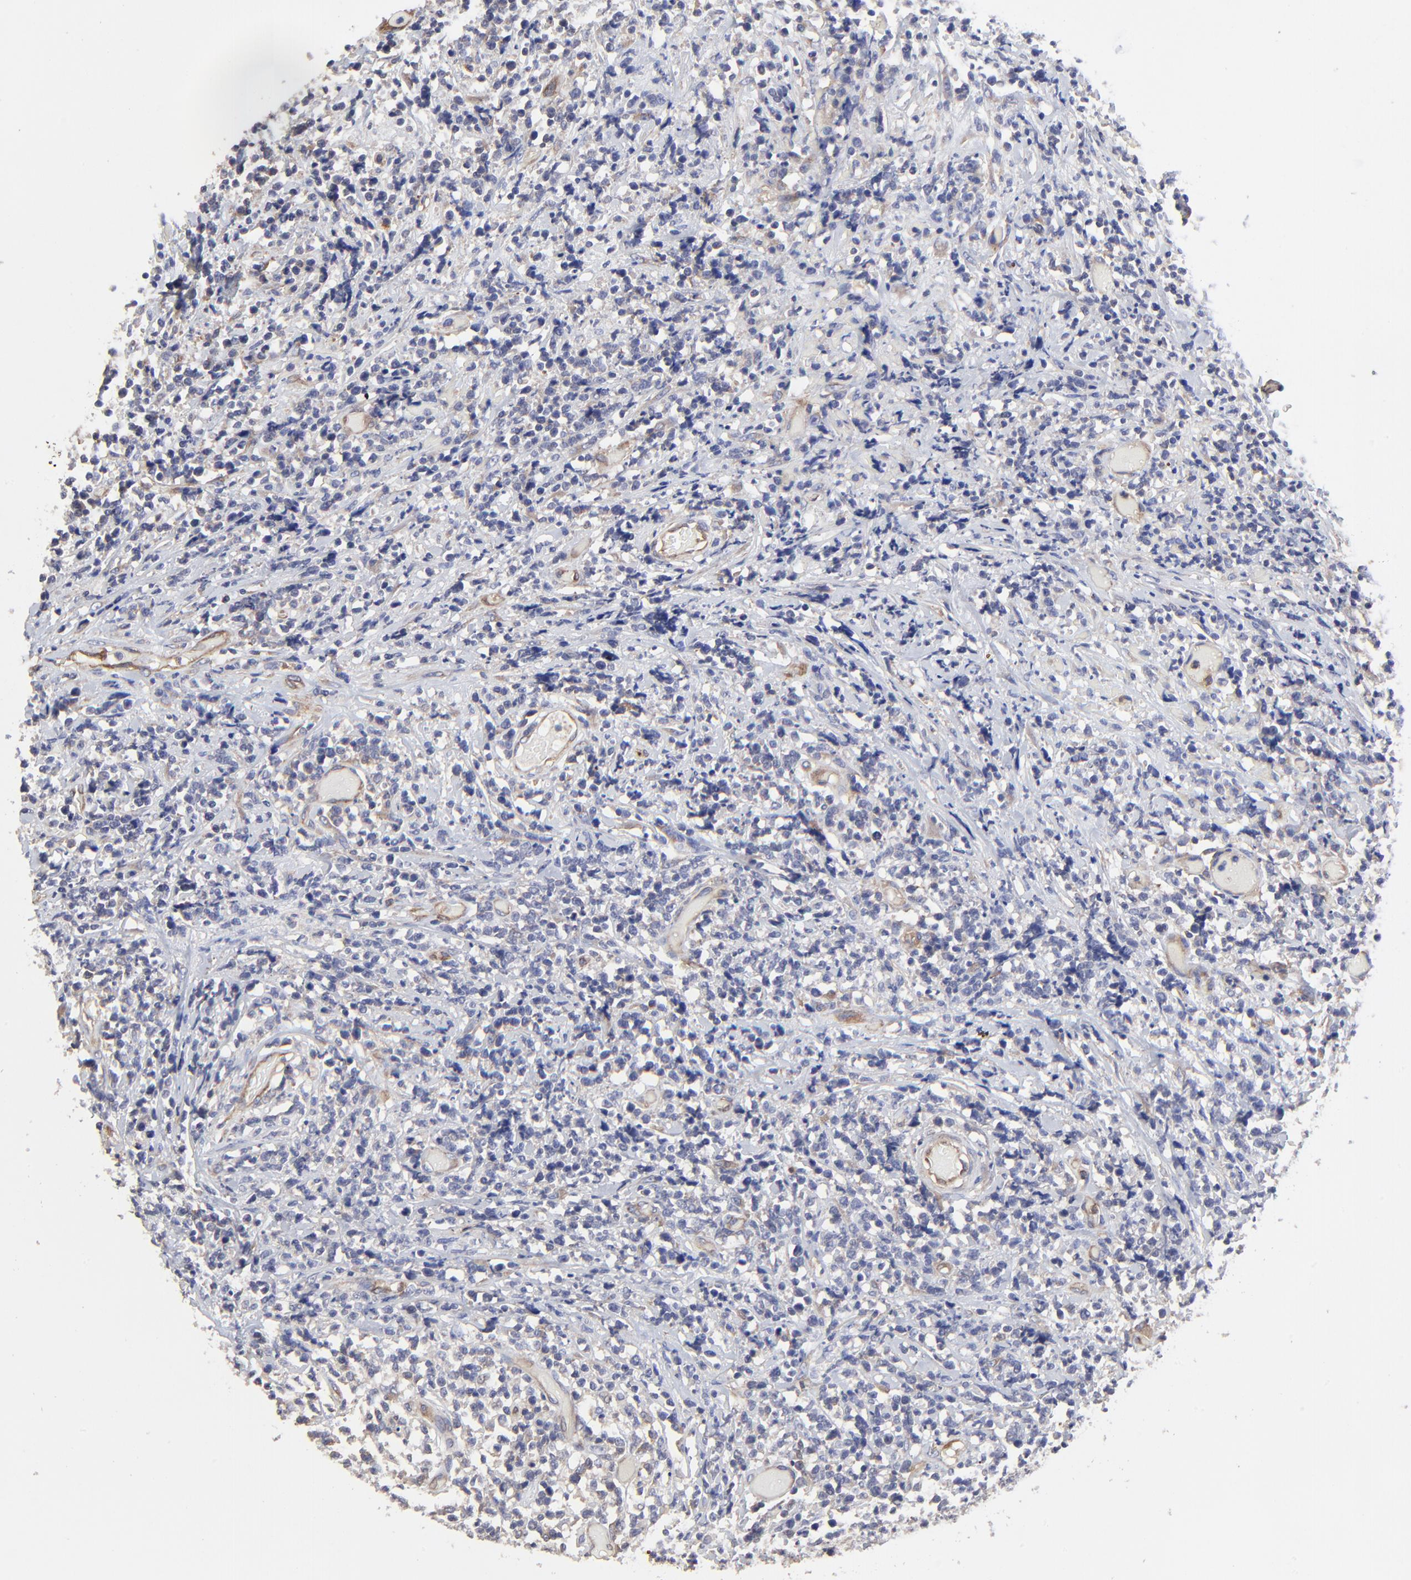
{"staining": {"intensity": "negative", "quantity": "none", "location": "none"}, "tissue": "lymphoma", "cell_type": "Tumor cells", "image_type": "cancer", "snomed": [{"axis": "morphology", "description": "Malignant lymphoma, non-Hodgkin's type, High grade"}, {"axis": "topography", "description": "Colon"}], "caption": "Immunohistochemistry (IHC) histopathology image of human high-grade malignant lymphoma, non-Hodgkin's type stained for a protein (brown), which shows no expression in tumor cells.", "gene": "SULF2", "patient": {"sex": "male", "age": 82}}